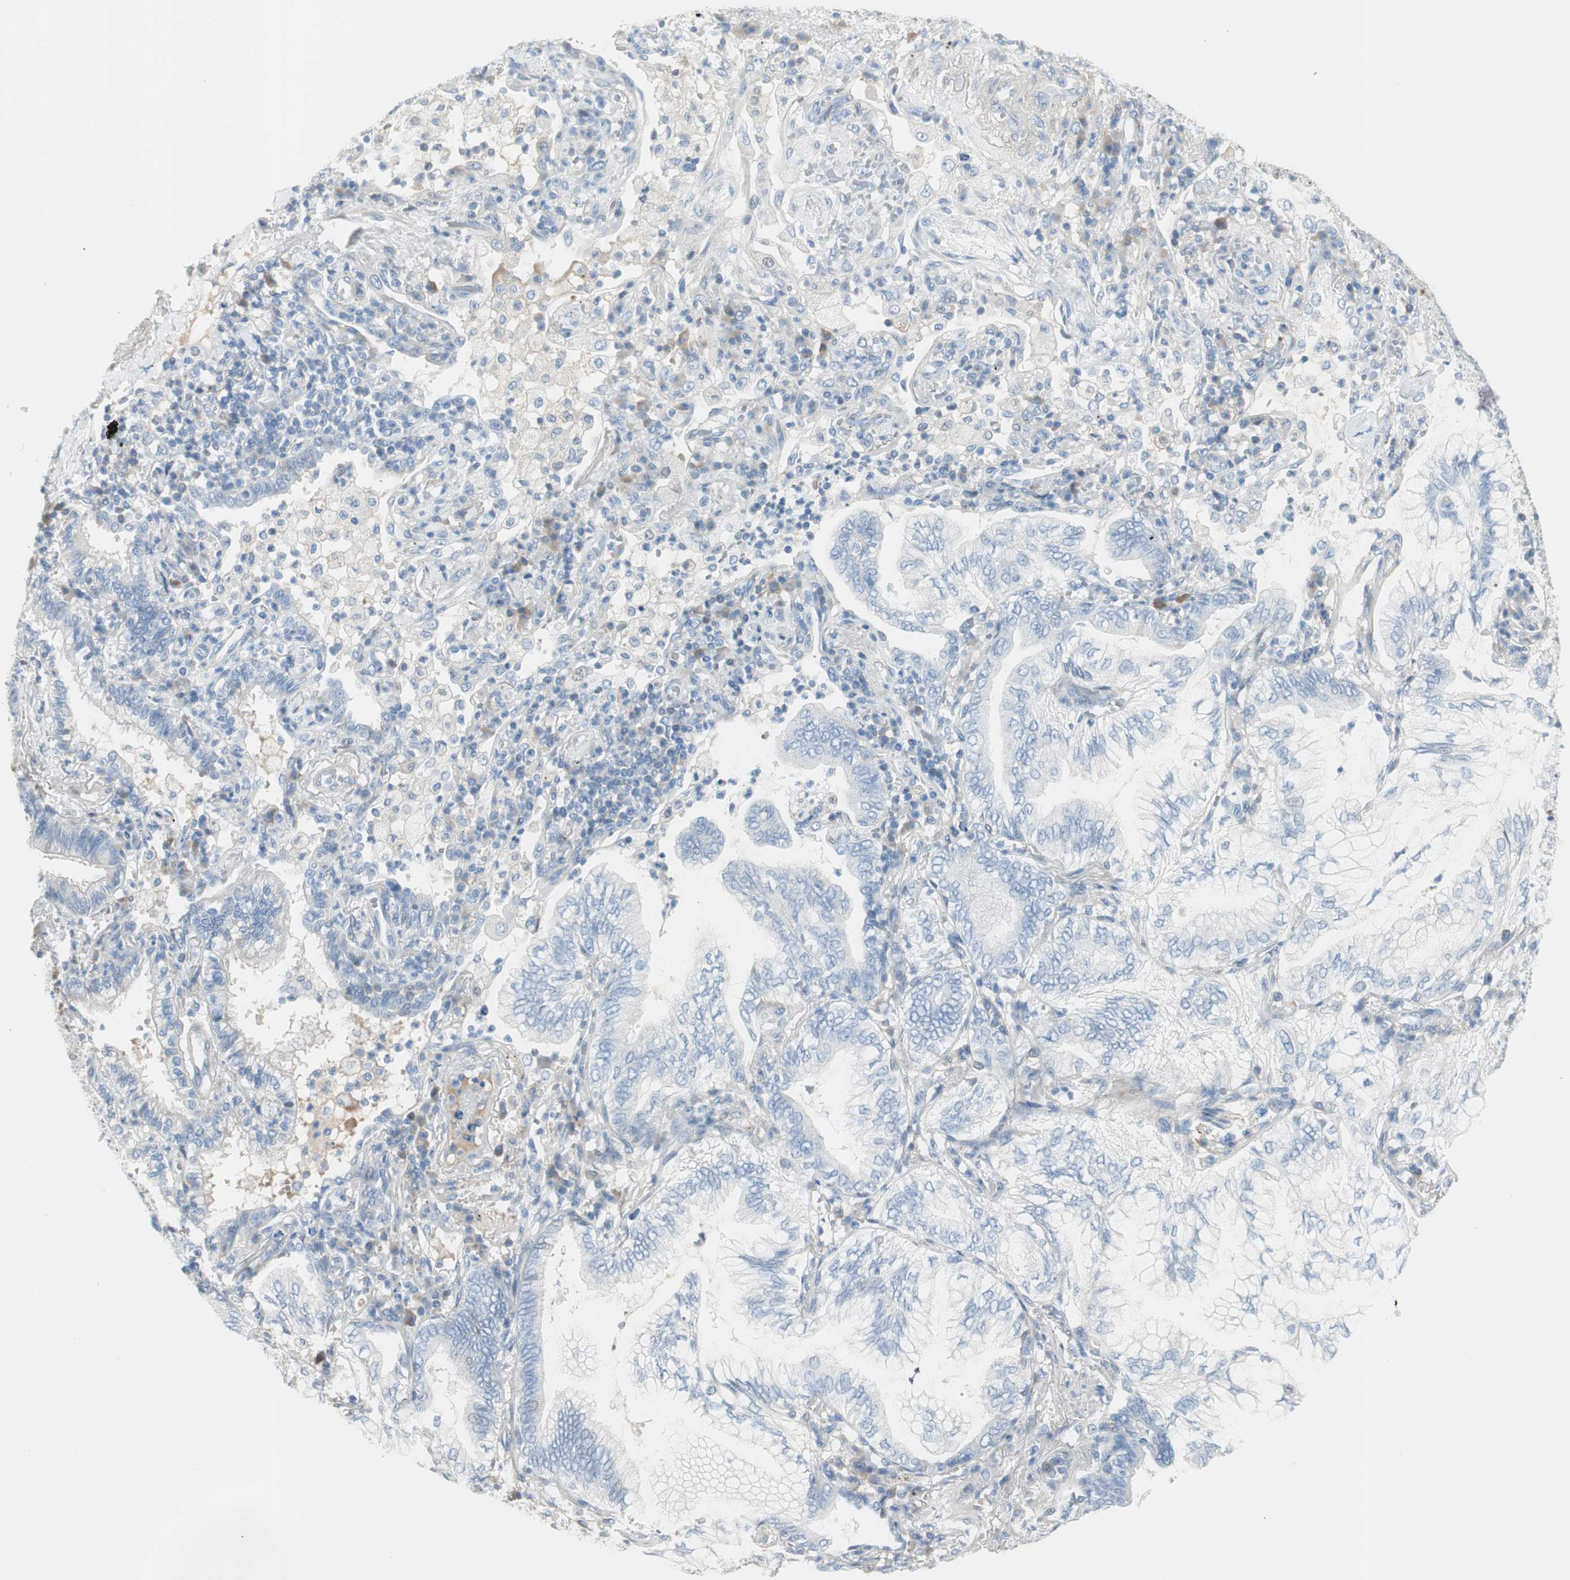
{"staining": {"intensity": "negative", "quantity": "none", "location": "none"}, "tissue": "lung cancer", "cell_type": "Tumor cells", "image_type": "cancer", "snomed": [{"axis": "morphology", "description": "Normal tissue, NOS"}, {"axis": "morphology", "description": "Adenocarcinoma, NOS"}, {"axis": "topography", "description": "Bronchus"}, {"axis": "topography", "description": "Lung"}], "caption": "This is a histopathology image of IHC staining of adenocarcinoma (lung), which shows no staining in tumor cells.", "gene": "CACNA2D1", "patient": {"sex": "female", "age": 70}}